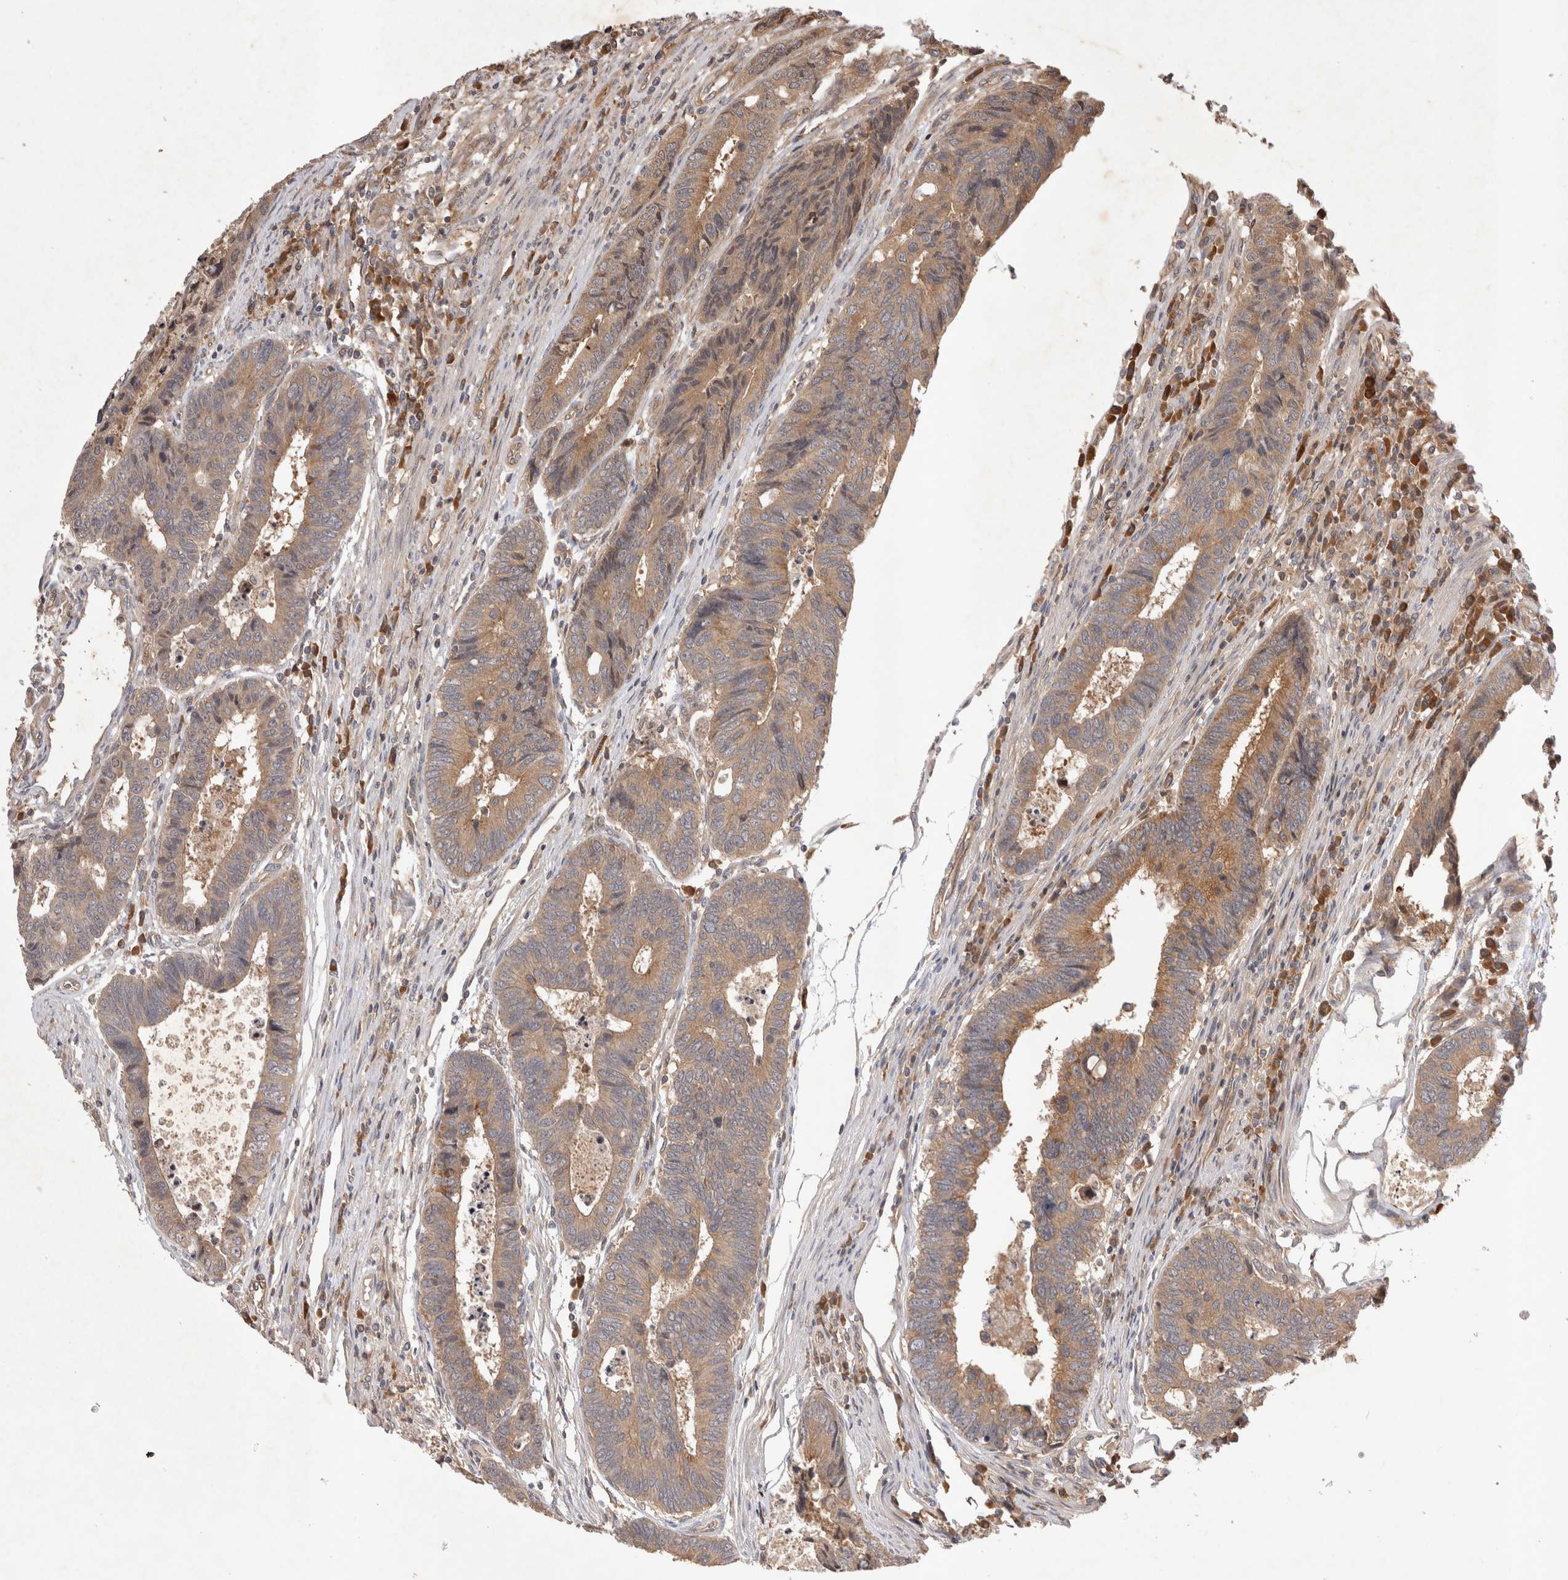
{"staining": {"intensity": "moderate", "quantity": ">75%", "location": "cytoplasmic/membranous"}, "tissue": "colorectal cancer", "cell_type": "Tumor cells", "image_type": "cancer", "snomed": [{"axis": "morphology", "description": "Adenocarcinoma, NOS"}, {"axis": "topography", "description": "Rectum"}], "caption": "Brown immunohistochemical staining in human colorectal cancer shows moderate cytoplasmic/membranous staining in about >75% of tumor cells.", "gene": "YES1", "patient": {"sex": "male", "age": 84}}